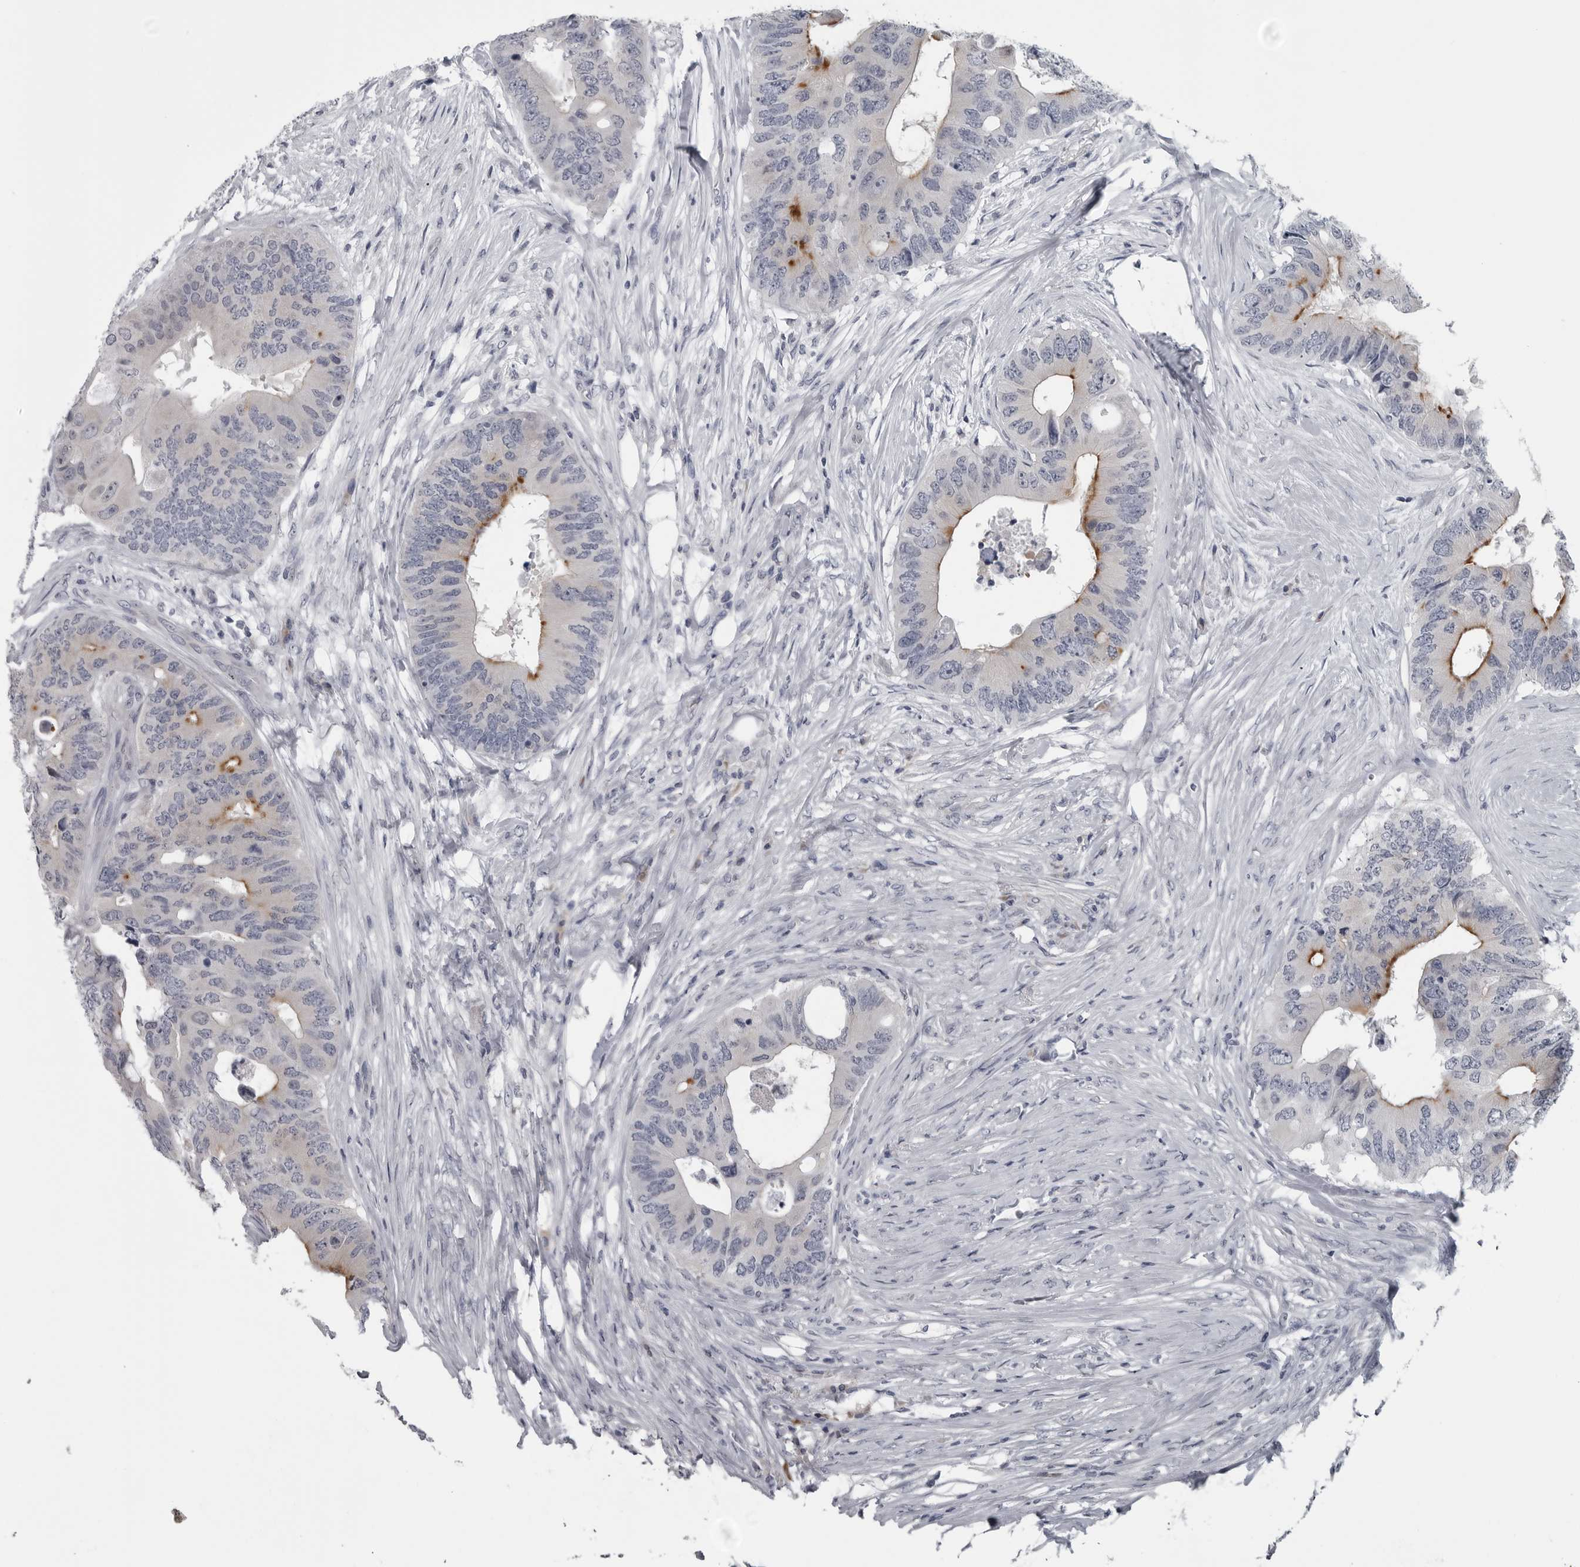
{"staining": {"intensity": "moderate", "quantity": "<25%", "location": "cytoplasmic/membranous"}, "tissue": "colorectal cancer", "cell_type": "Tumor cells", "image_type": "cancer", "snomed": [{"axis": "morphology", "description": "Adenocarcinoma, NOS"}, {"axis": "topography", "description": "Colon"}], "caption": "Moderate cytoplasmic/membranous positivity for a protein is appreciated in approximately <25% of tumor cells of colorectal cancer using immunohistochemistry (IHC).", "gene": "MYOC", "patient": {"sex": "male", "age": 71}}